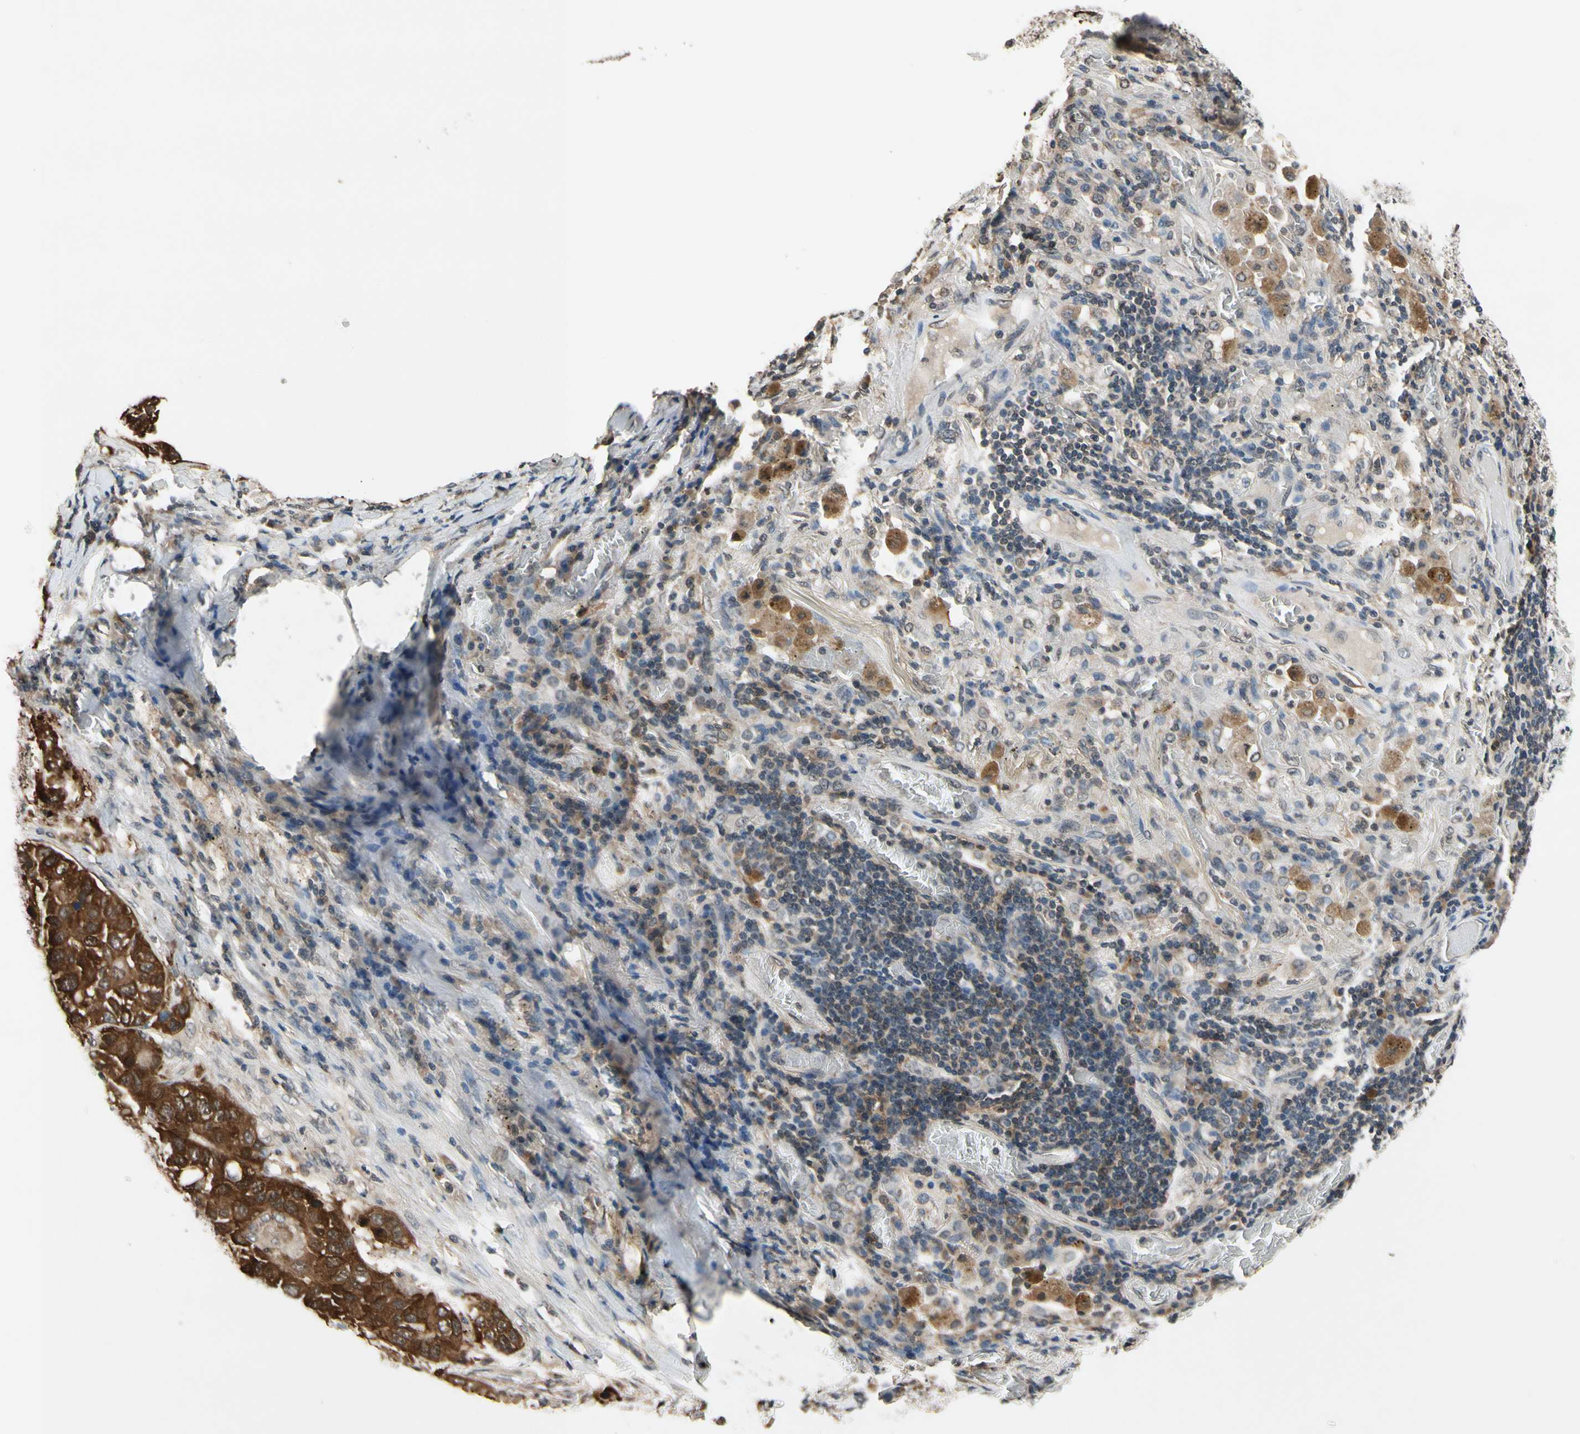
{"staining": {"intensity": "weak", "quantity": ">75%", "location": "cytoplasmic/membranous"}, "tissue": "lung cancer", "cell_type": "Tumor cells", "image_type": "cancer", "snomed": [{"axis": "morphology", "description": "Squamous cell carcinoma, NOS"}, {"axis": "topography", "description": "Lung"}], "caption": "Weak cytoplasmic/membranous positivity for a protein is identified in approximately >75% of tumor cells of squamous cell carcinoma (lung) using IHC.", "gene": "GCLC", "patient": {"sex": "male", "age": 57}}